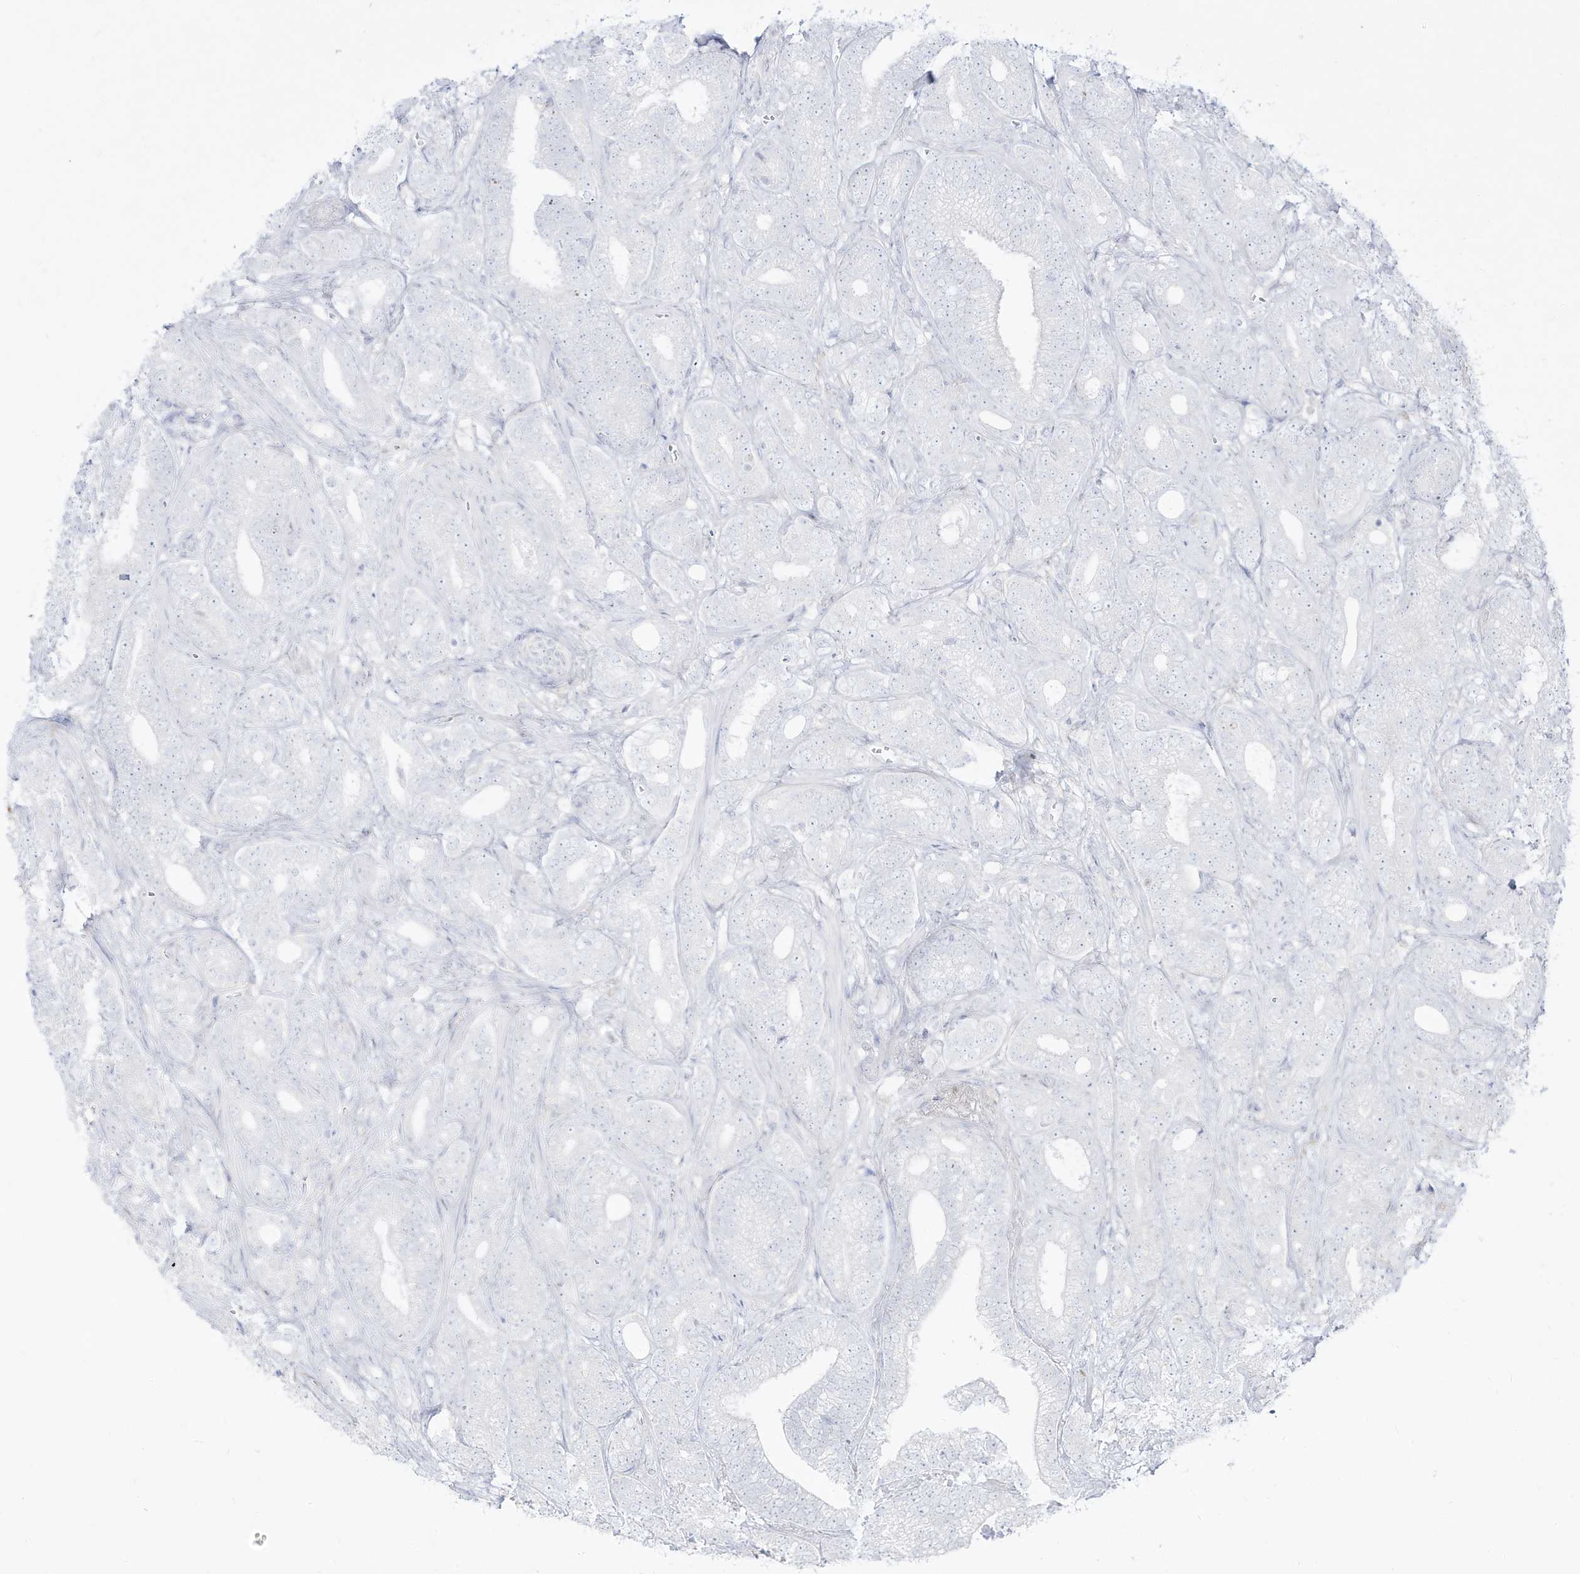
{"staining": {"intensity": "negative", "quantity": "none", "location": "none"}, "tissue": "prostate cancer", "cell_type": "Tumor cells", "image_type": "cancer", "snomed": [{"axis": "morphology", "description": "Adenocarcinoma, High grade"}, {"axis": "topography", "description": "Prostate and seminal vesicle, NOS"}], "caption": "IHC histopathology image of human prostate cancer (high-grade adenocarcinoma) stained for a protein (brown), which demonstrates no expression in tumor cells.", "gene": "DMKN", "patient": {"sex": "male", "age": 67}}